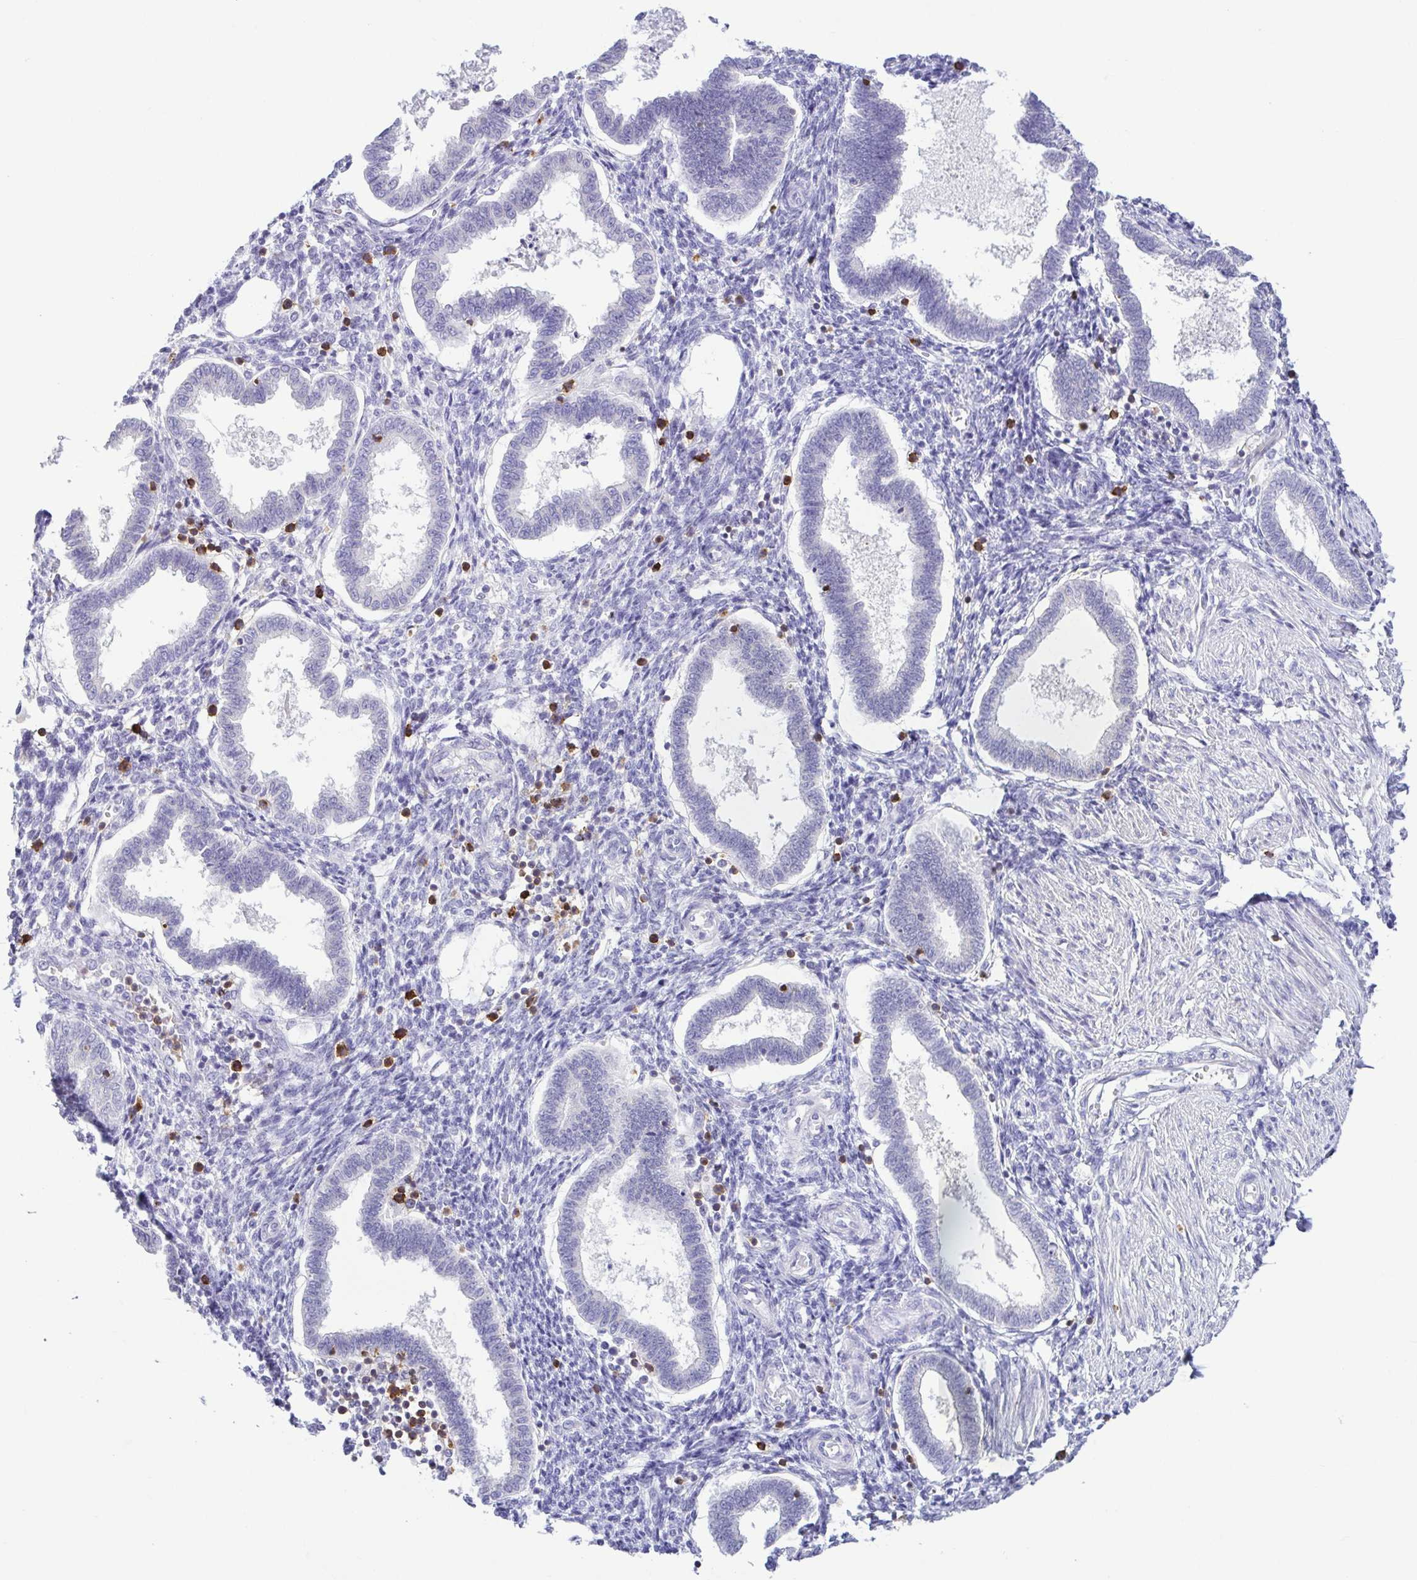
{"staining": {"intensity": "negative", "quantity": "none", "location": "none"}, "tissue": "endometrium", "cell_type": "Cells in endometrial stroma", "image_type": "normal", "snomed": [{"axis": "morphology", "description": "Normal tissue, NOS"}, {"axis": "topography", "description": "Endometrium"}], "caption": "DAB (3,3'-diaminobenzidine) immunohistochemical staining of unremarkable human endometrium exhibits no significant staining in cells in endometrial stroma.", "gene": "PGLYRP1", "patient": {"sex": "female", "age": 24}}